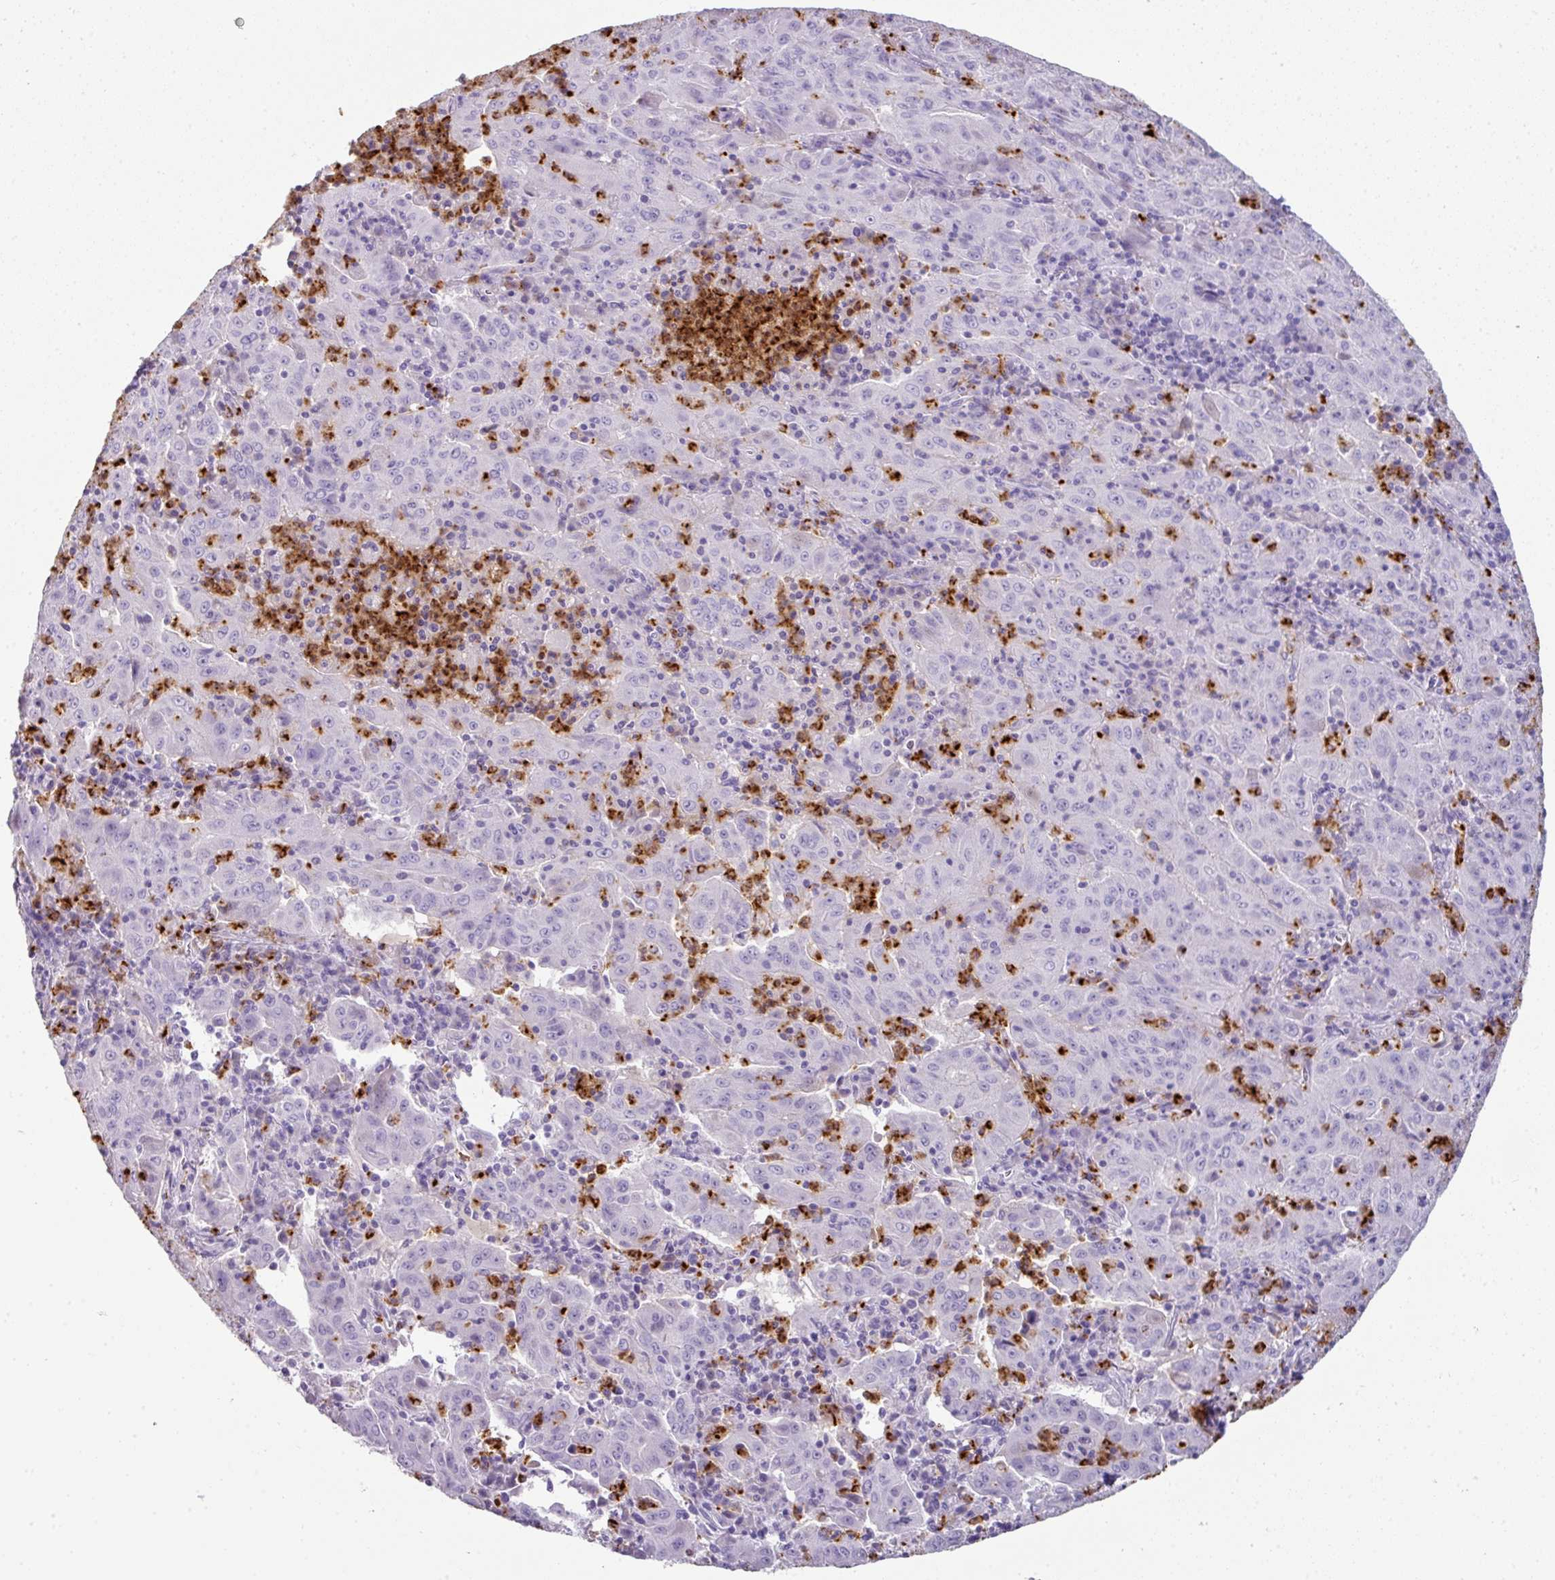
{"staining": {"intensity": "negative", "quantity": "none", "location": "none"}, "tissue": "pancreatic cancer", "cell_type": "Tumor cells", "image_type": "cancer", "snomed": [{"axis": "morphology", "description": "Adenocarcinoma, NOS"}, {"axis": "topography", "description": "Pancreas"}], "caption": "Pancreatic cancer (adenocarcinoma) was stained to show a protein in brown. There is no significant positivity in tumor cells.", "gene": "CTSG", "patient": {"sex": "male", "age": 63}}